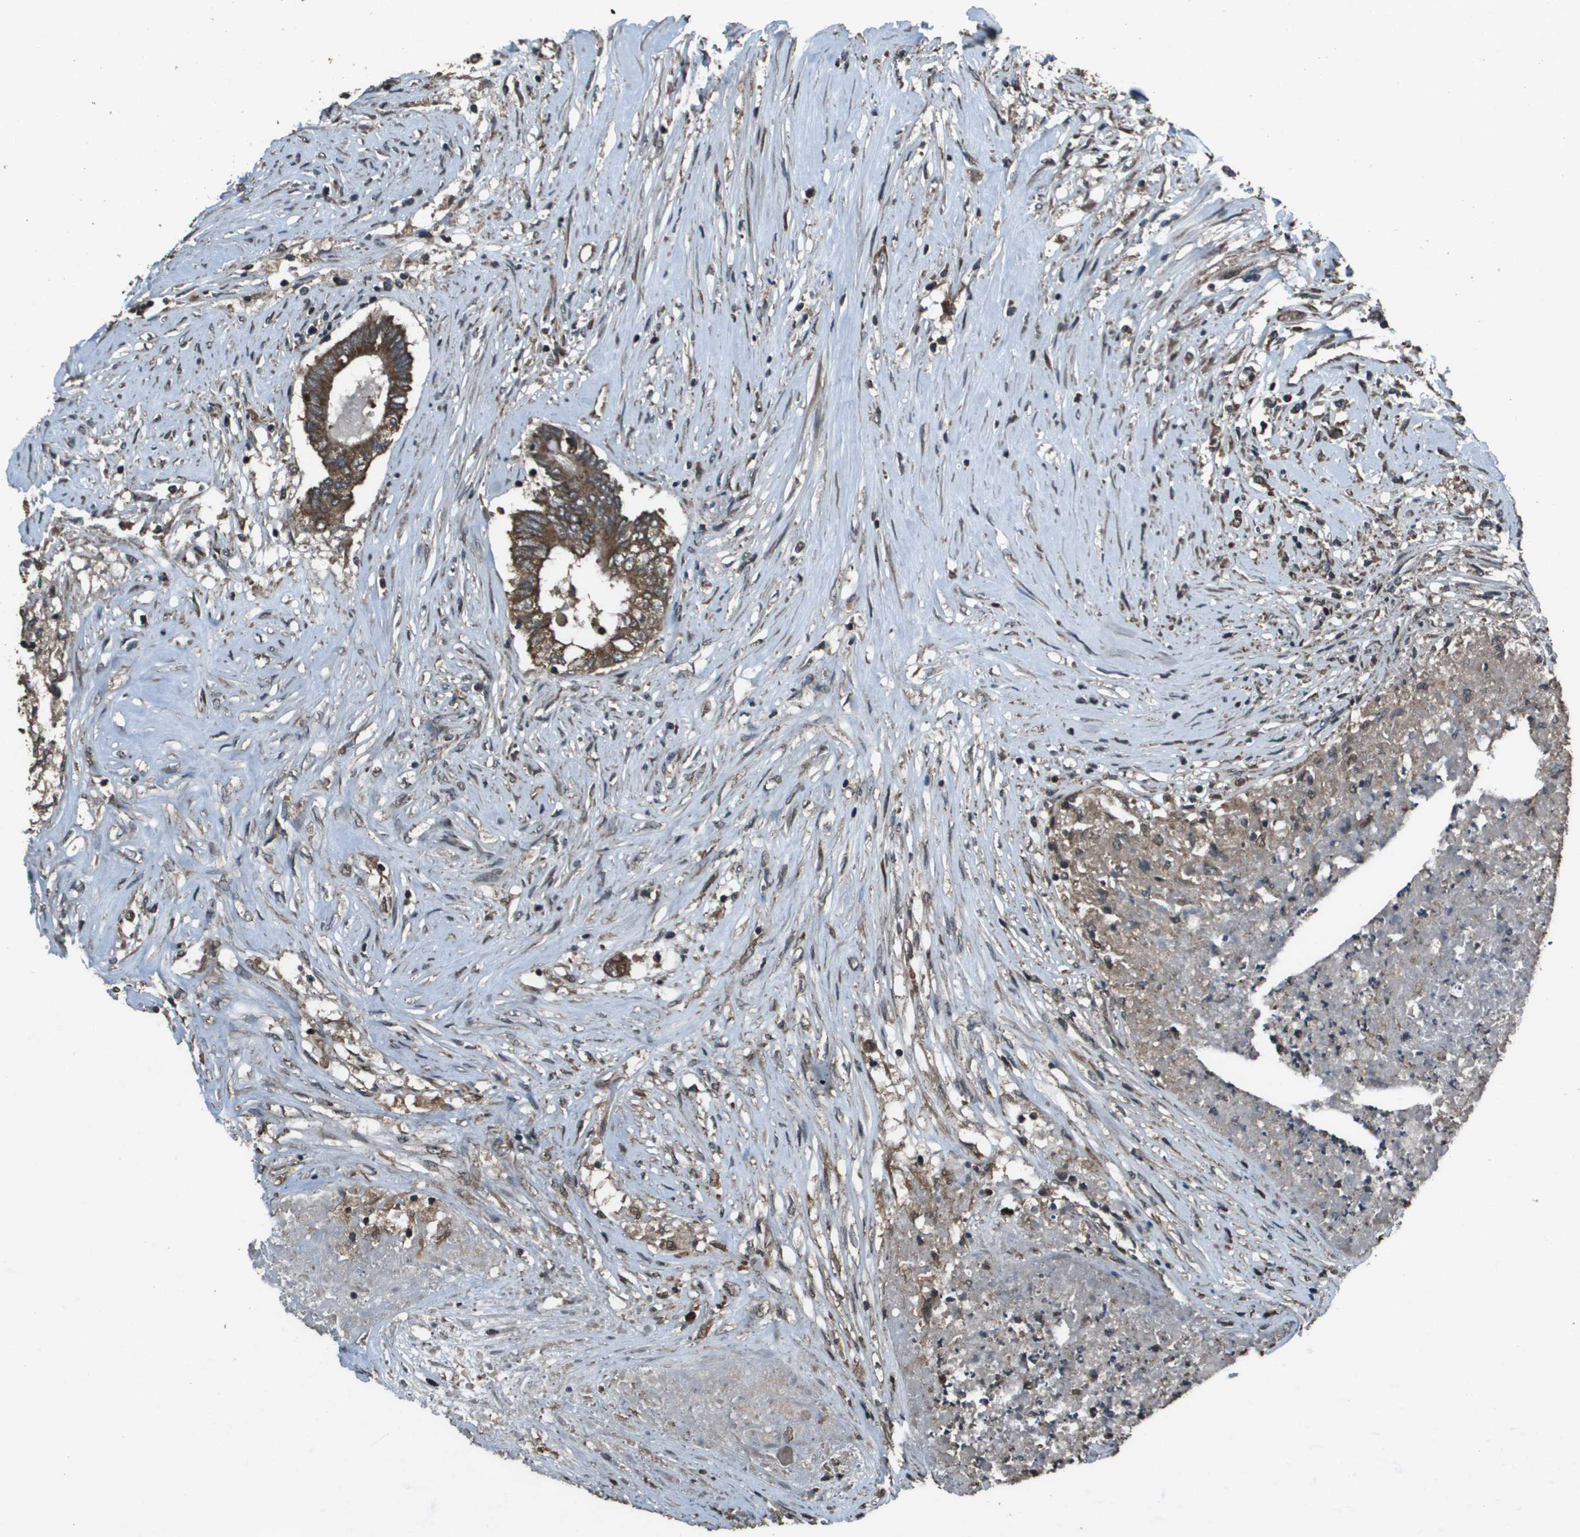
{"staining": {"intensity": "moderate", "quantity": ">75%", "location": "cytoplasmic/membranous"}, "tissue": "colorectal cancer", "cell_type": "Tumor cells", "image_type": "cancer", "snomed": [{"axis": "morphology", "description": "Adenocarcinoma, NOS"}, {"axis": "topography", "description": "Rectum"}], "caption": "This is an image of IHC staining of adenocarcinoma (colorectal), which shows moderate staining in the cytoplasmic/membranous of tumor cells.", "gene": "FIG4", "patient": {"sex": "male", "age": 63}}